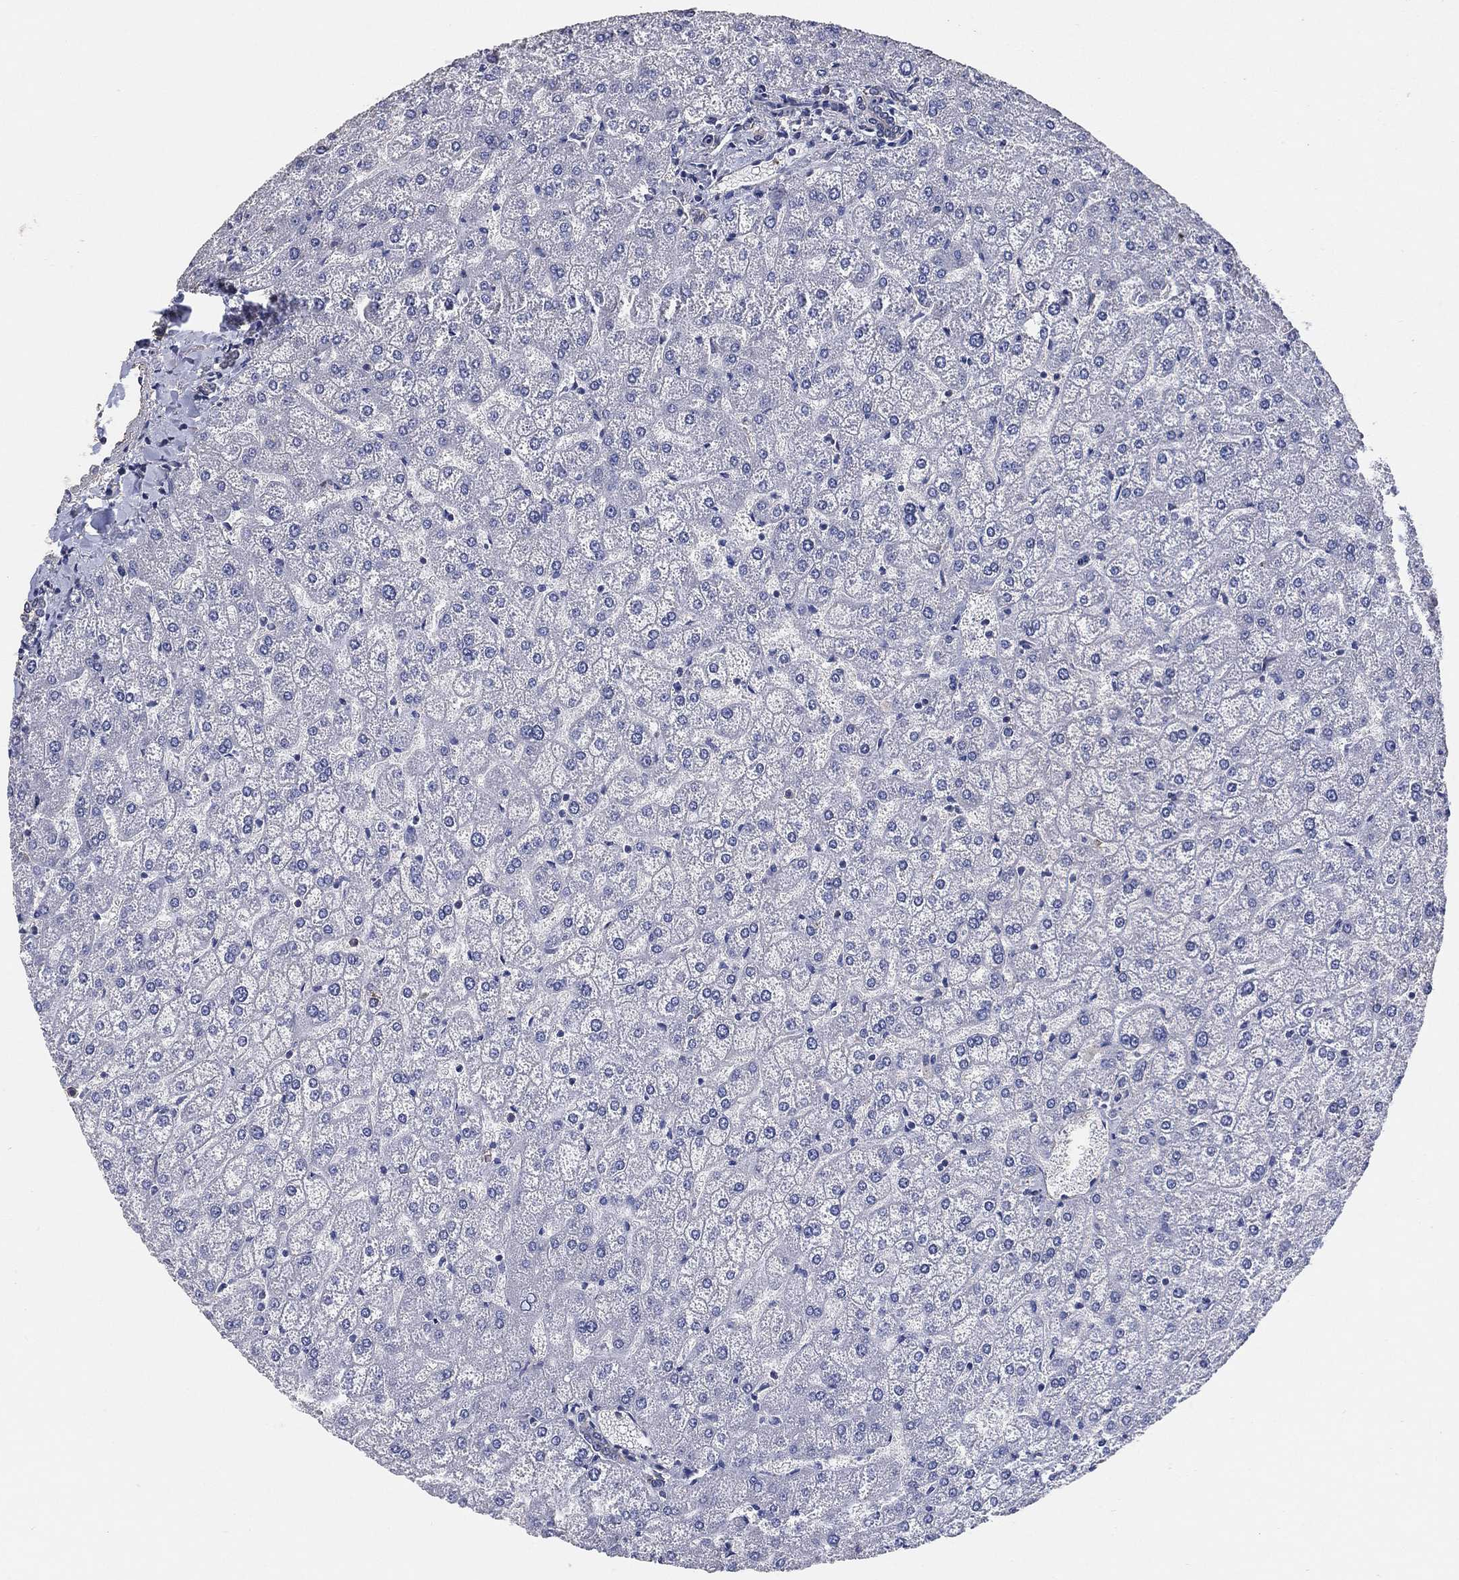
{"staining": {"intensity": "negative", "quantity": "none", "location": "none"}, "tissue": "liver", "cell_type": "Cholangiocytes", "image_type": "normal", "snomed": [{"axis": "morphology", "description": "Normal tissue, NOS"}, {"axis": "topography", "description": "Liver"}], "caption": "An immunohistochemistry (IHC) histopathology image of benign liver is shown. There is no staining in cholangiocytes of liver. Nuclei are stained in blue.", "gene": "KLK5", "patient": {"sex": "female", "age": 32}}